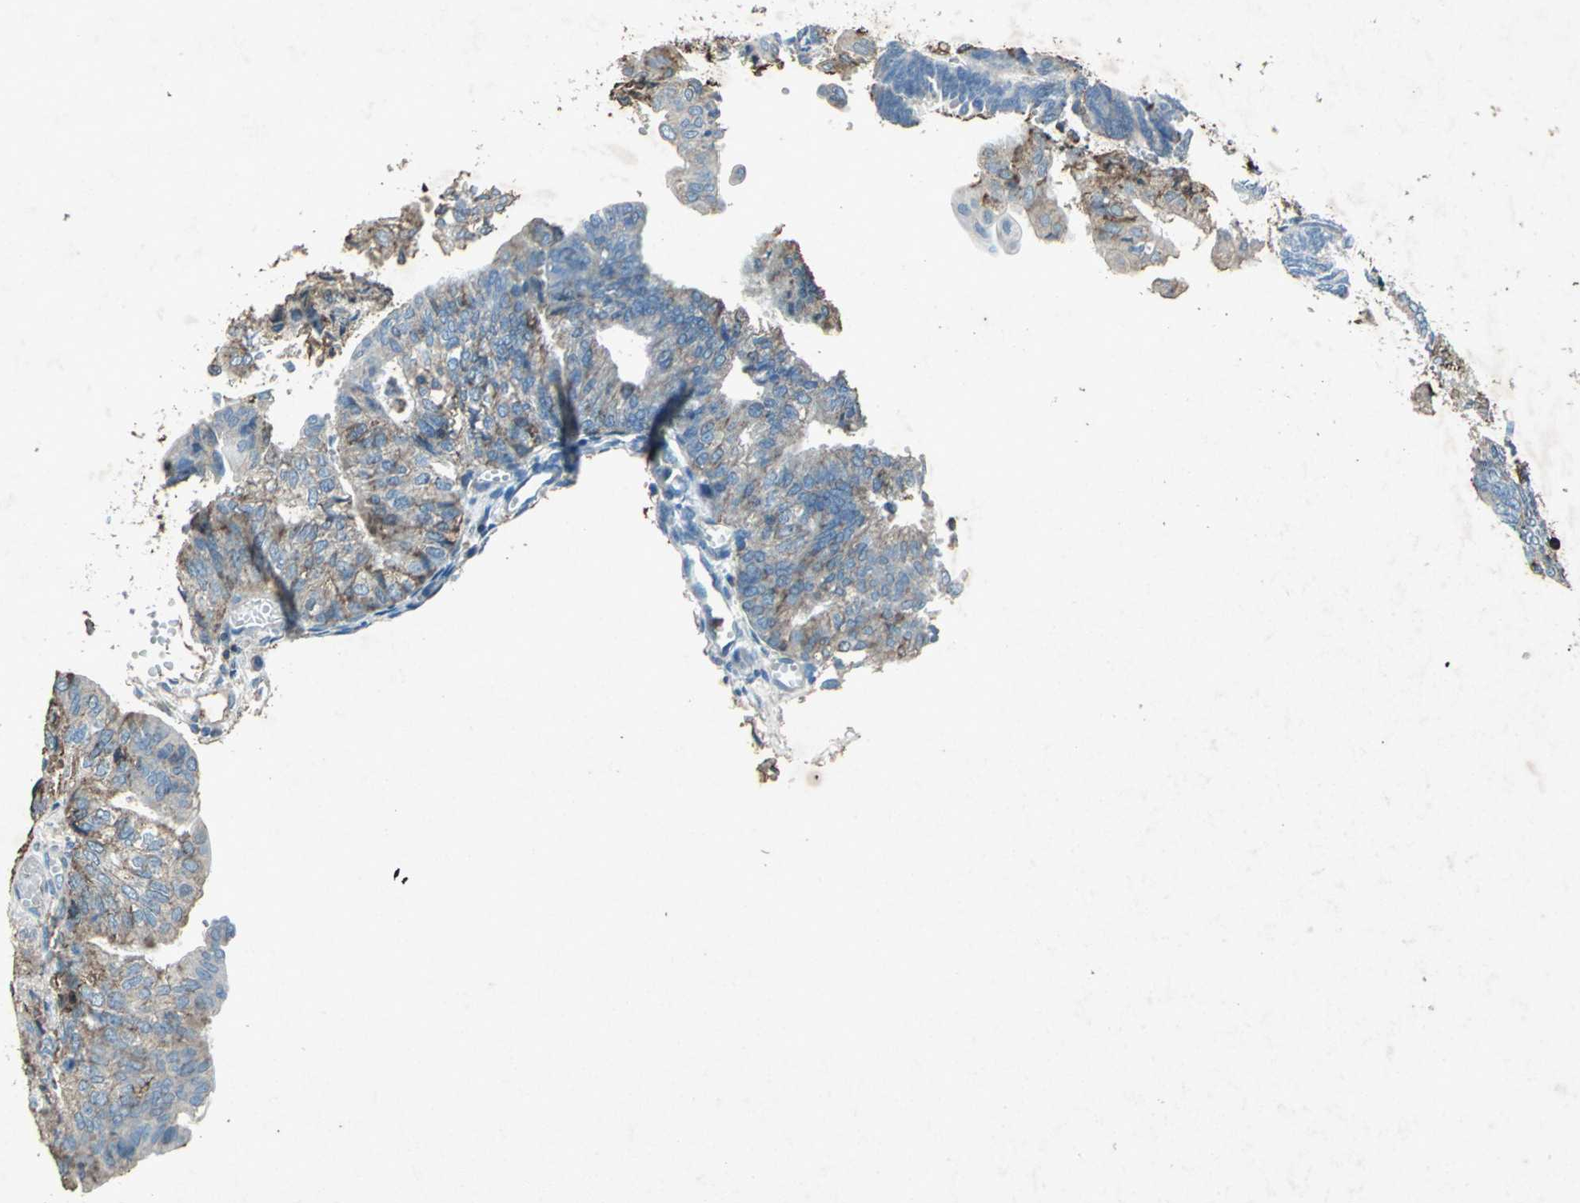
{"staining": {"intensity": "moderate", "quantity": "25%-75%", "location": "cytoplasmic/membranous"}, "tissue": "endometrial cancer", "cell_type": "Tumor cells", "image_type": "cancer", "snomed": [{"axis": "morphology", "description": "Adenocarcinoma, NOS"}, {"axis": "topography", "description": "Endometrium"}], "caption": "High-power microscopy captured an immunohistochemistry (IHC) photomicrograph of endometrial cancer (adenocarcinoma), revealing moderate cytoplasmic/membranous positivity in approximately 25%-75% of tumor cells.", "gene": "CCR6", "patient": {"sex": "female", "age": 59}}